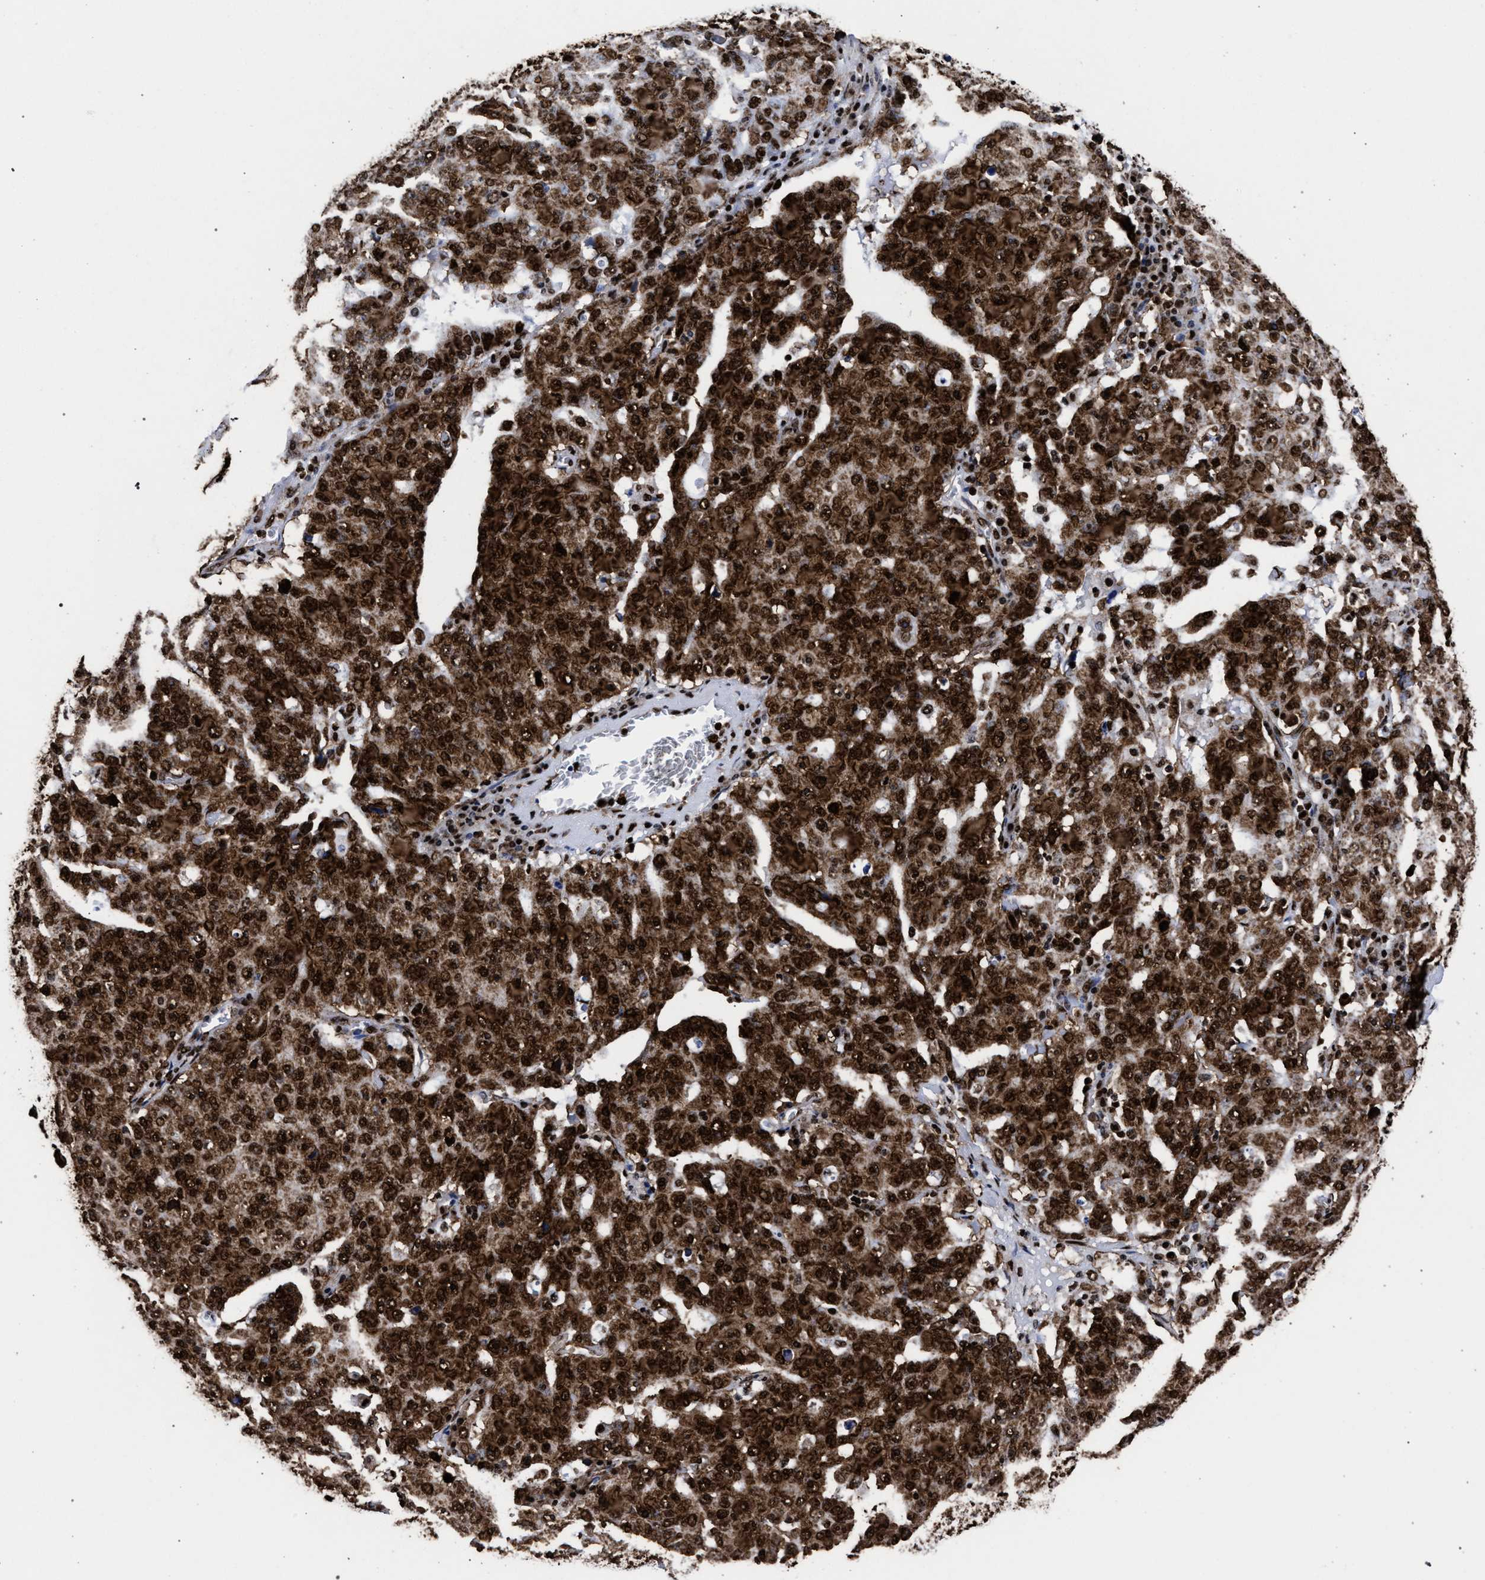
{"staining": {"intensity": "strong", "quantity": ">75%", "location": "cytoplasmic/membranous,nuclear"}, "tissue": "ovarian cancer", "cell_type": "Tumor cells", "image_type": "cancer", "snomed": [{"axis": "morphology", "description": "Carcinoma, endometroid"}, {"axis": "topography", "description": "Ovary"}], "caption": "This micrograph shows immunohistochemistry (IHC) staining of human ovarian cancer (endometroid carcinoma), with high strong cytoplasmic/membranous and nuclear positivity in approximately >75% of tumor cells.", "gene": "HNRNPA1", "patient": {"sex": "female", "age": 62}}